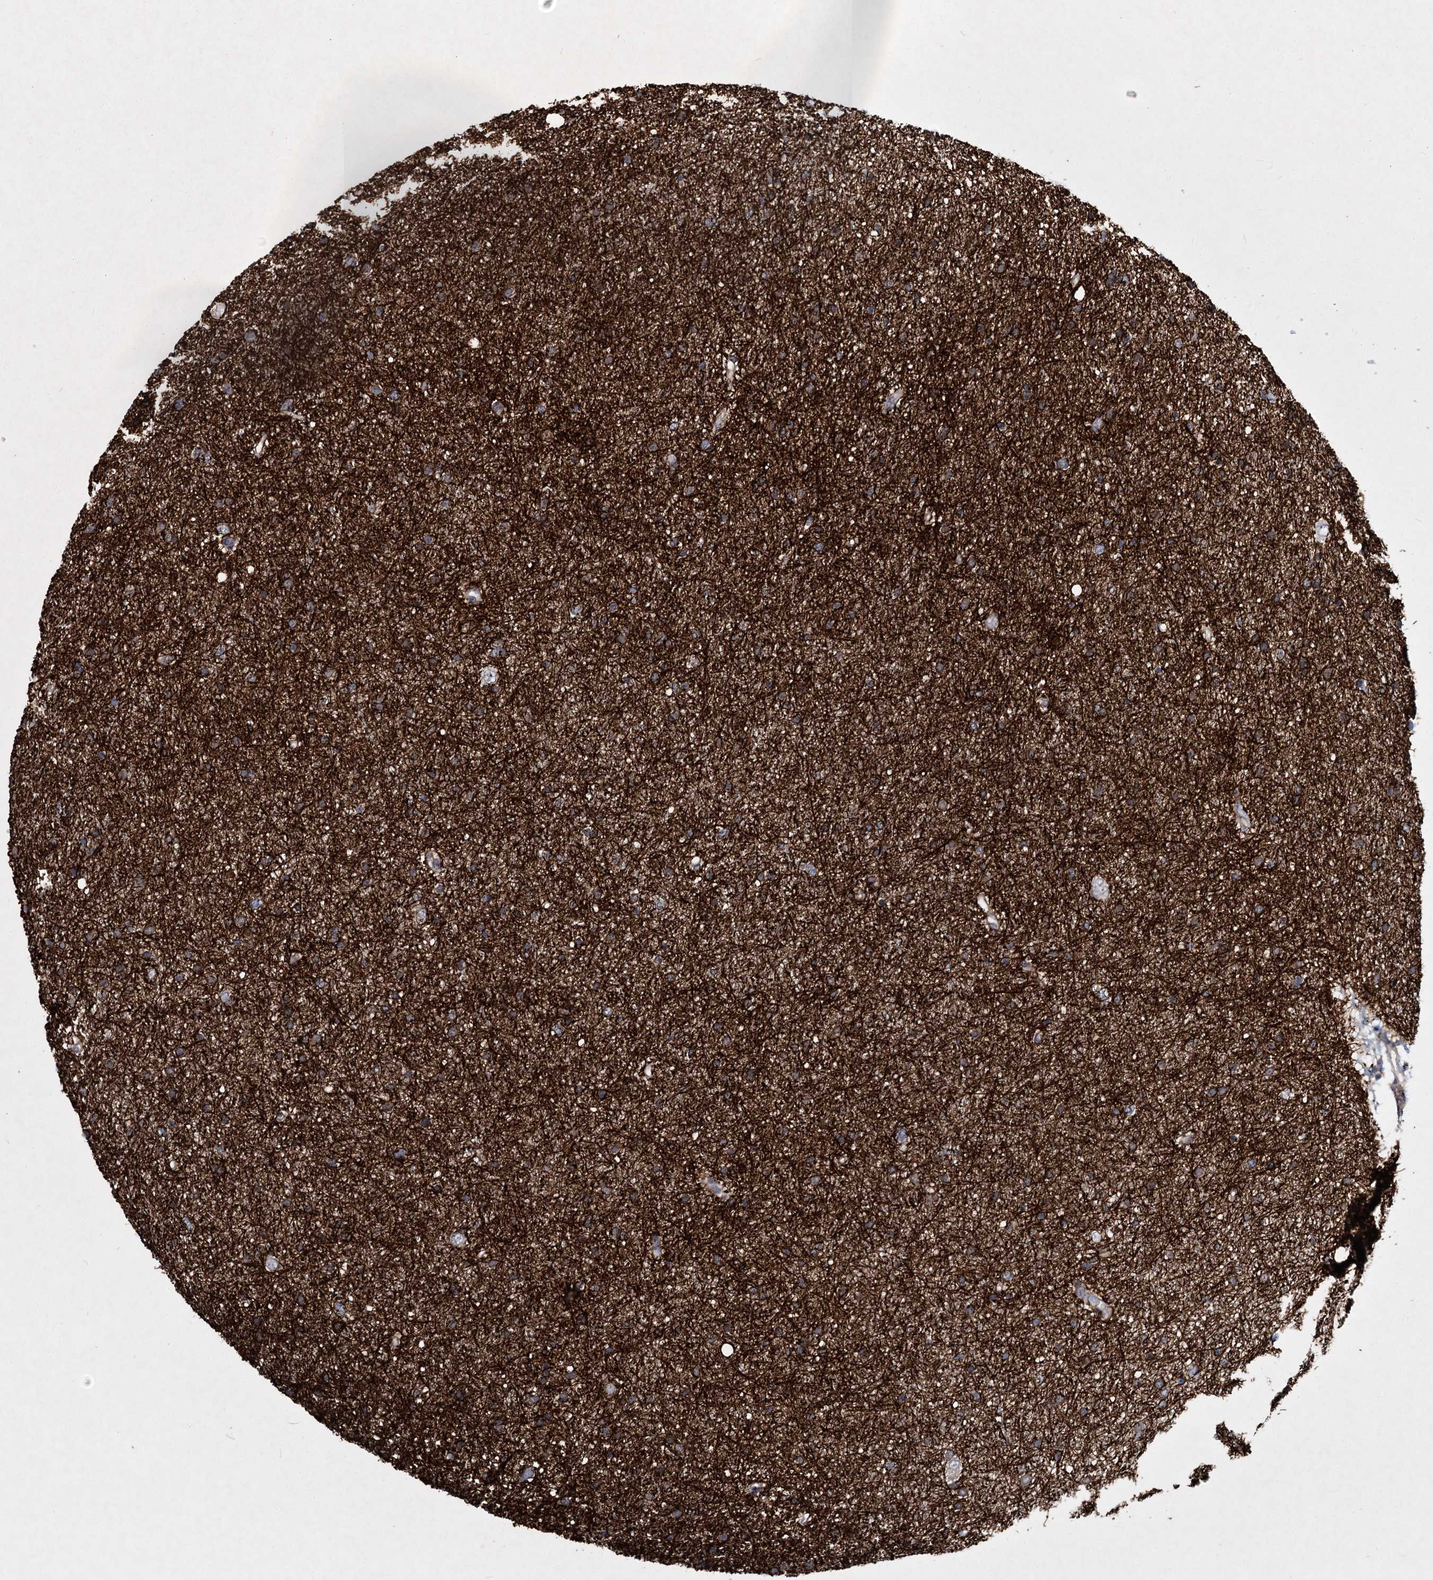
{"staining": {"intensity": "strong", "quantity": "25%-75%", "location": "cytoplasmic/membranous"}, "tissue": "glioma", "cell_type": "Tumor cells", "image_type": "cancer", "snomed": [{"axis": "morphology", "description": "Glioma, malignant, Low grade"}, {"axis": "topography", "description": "Cerebral cortex"}], "caption": "Immunohistochemical staining of human malignant low-grade glioma reveals high levels of strong cytoplasmic/membranous staining in approximately 25%-75% of tumor cells.", "gene": "MINDY3", "patient": {"sex": "female", "age": 39}}